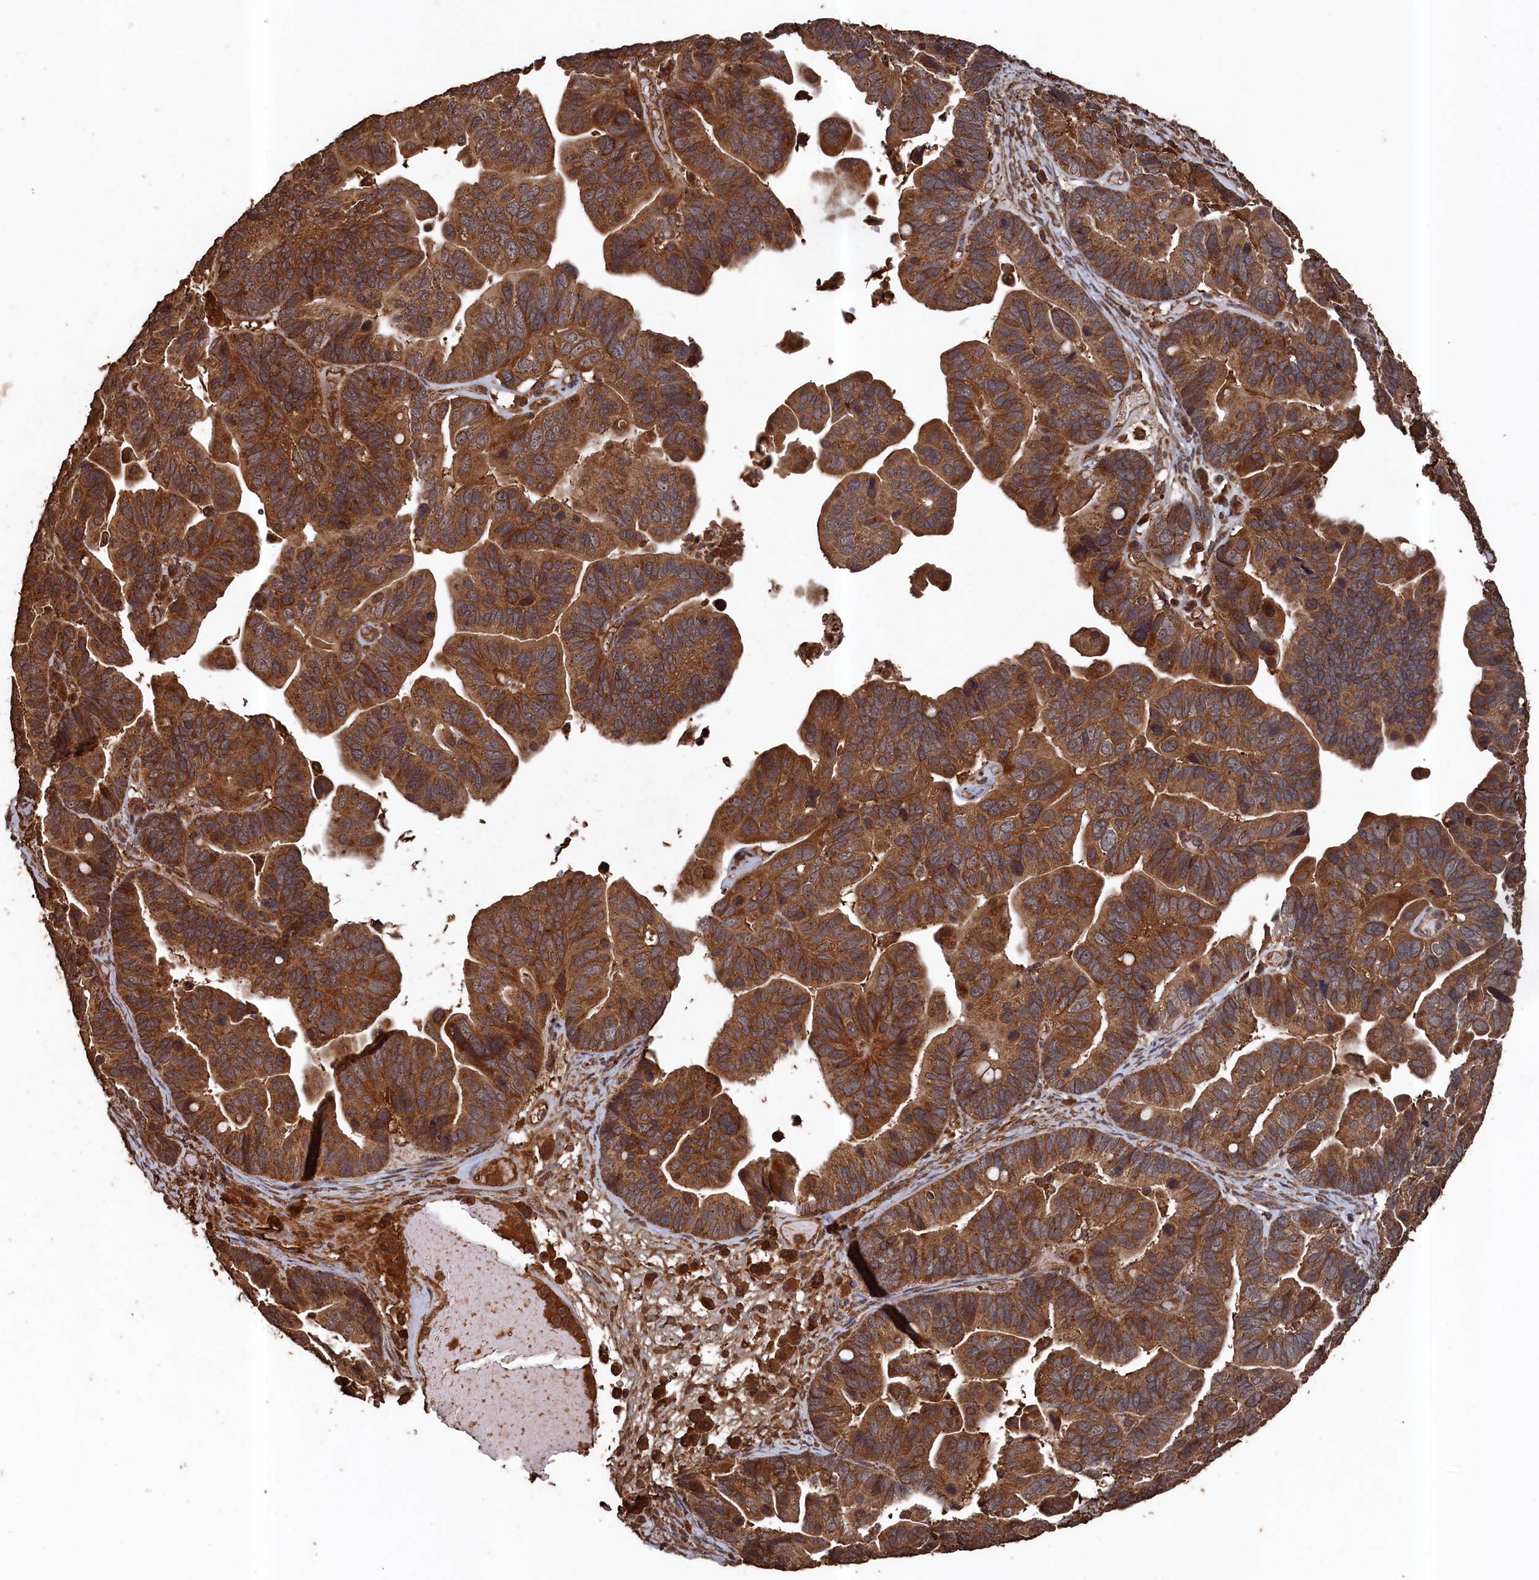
{"staining": {"intensity": "strong", "quantity": ">75%", "location": "cytoplasmic/membranous"}, "tissue": "ovarian cancer", "cell_type": "Tumor cells", "image_type": "cancer", "snomed": [{"axis": "morphology", "description": "Cystadenocarcinoma, serous, NOS"}, {"axis": "topography", "description": "Ovary"}], "caption": "Tumor cells display high levels of strong cytoplasmic/membranous staining in about >75% of cells in human ovarian serous cystadenocarcinoma.", "gene": "SNX33", "patient": {"sex": "female", "age": 56}}